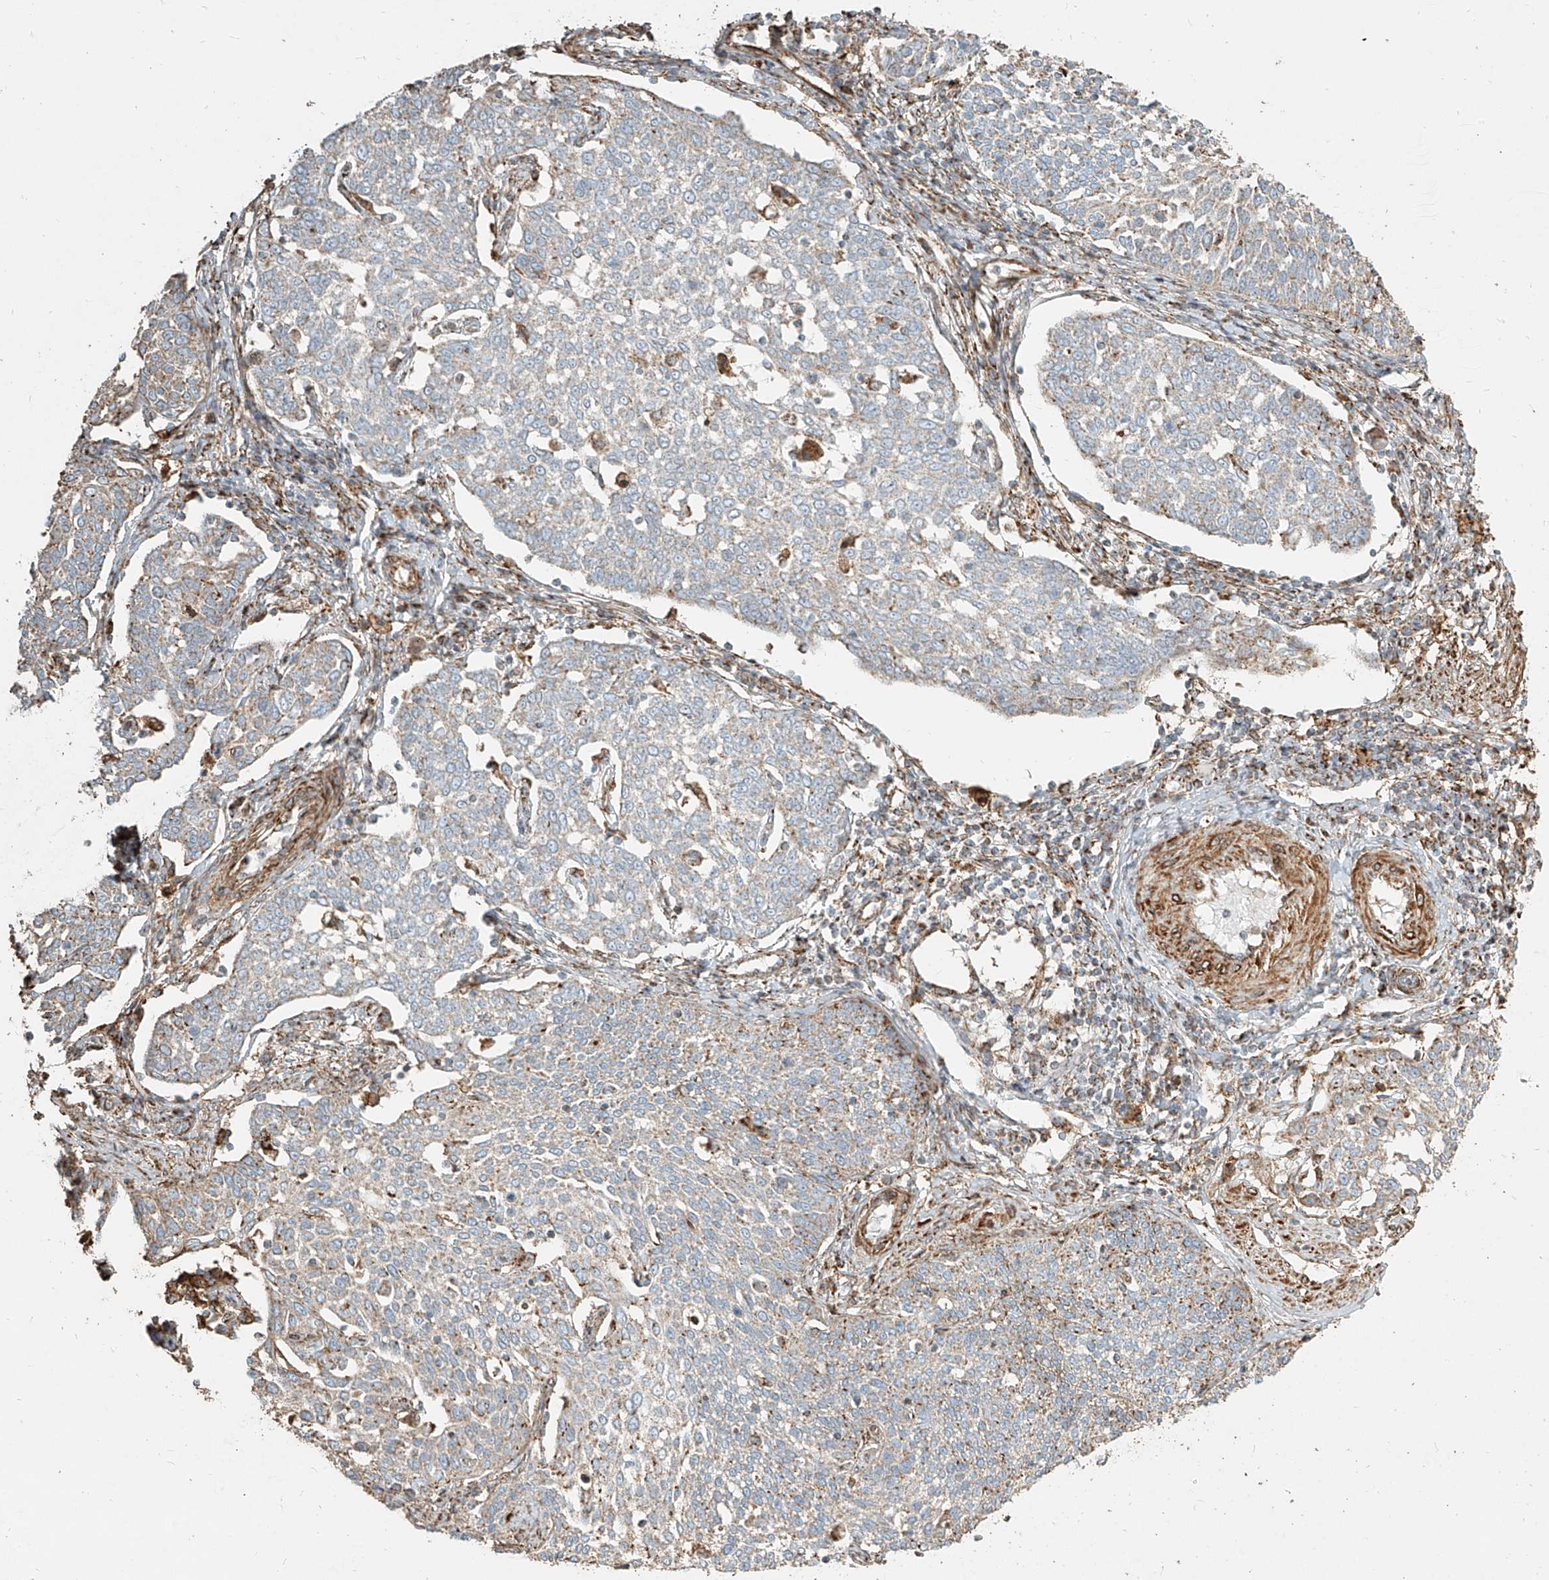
{"staining": {"intensity": "weak", "quantity": "<25%", "location": "cytoplasmic/membranous"}, "tissue": "cervical cancer", "cell_type": "Tumor cells", "image_type": "cancer", "snomed": [{"axis": "morphology", "description": "Squamous cell carcinoma, NOS"}, {"axis": "topography", "description": "Cervix"}], "caption": "Immunohistochemistry (IHC) micrograph of cervical cancer (squamous cell carcinoma) stained for a protein (brown), which reveals no staining in tumor cells.", "gene": "MTX2", "patient": {"sex": "female", "age": 34}}